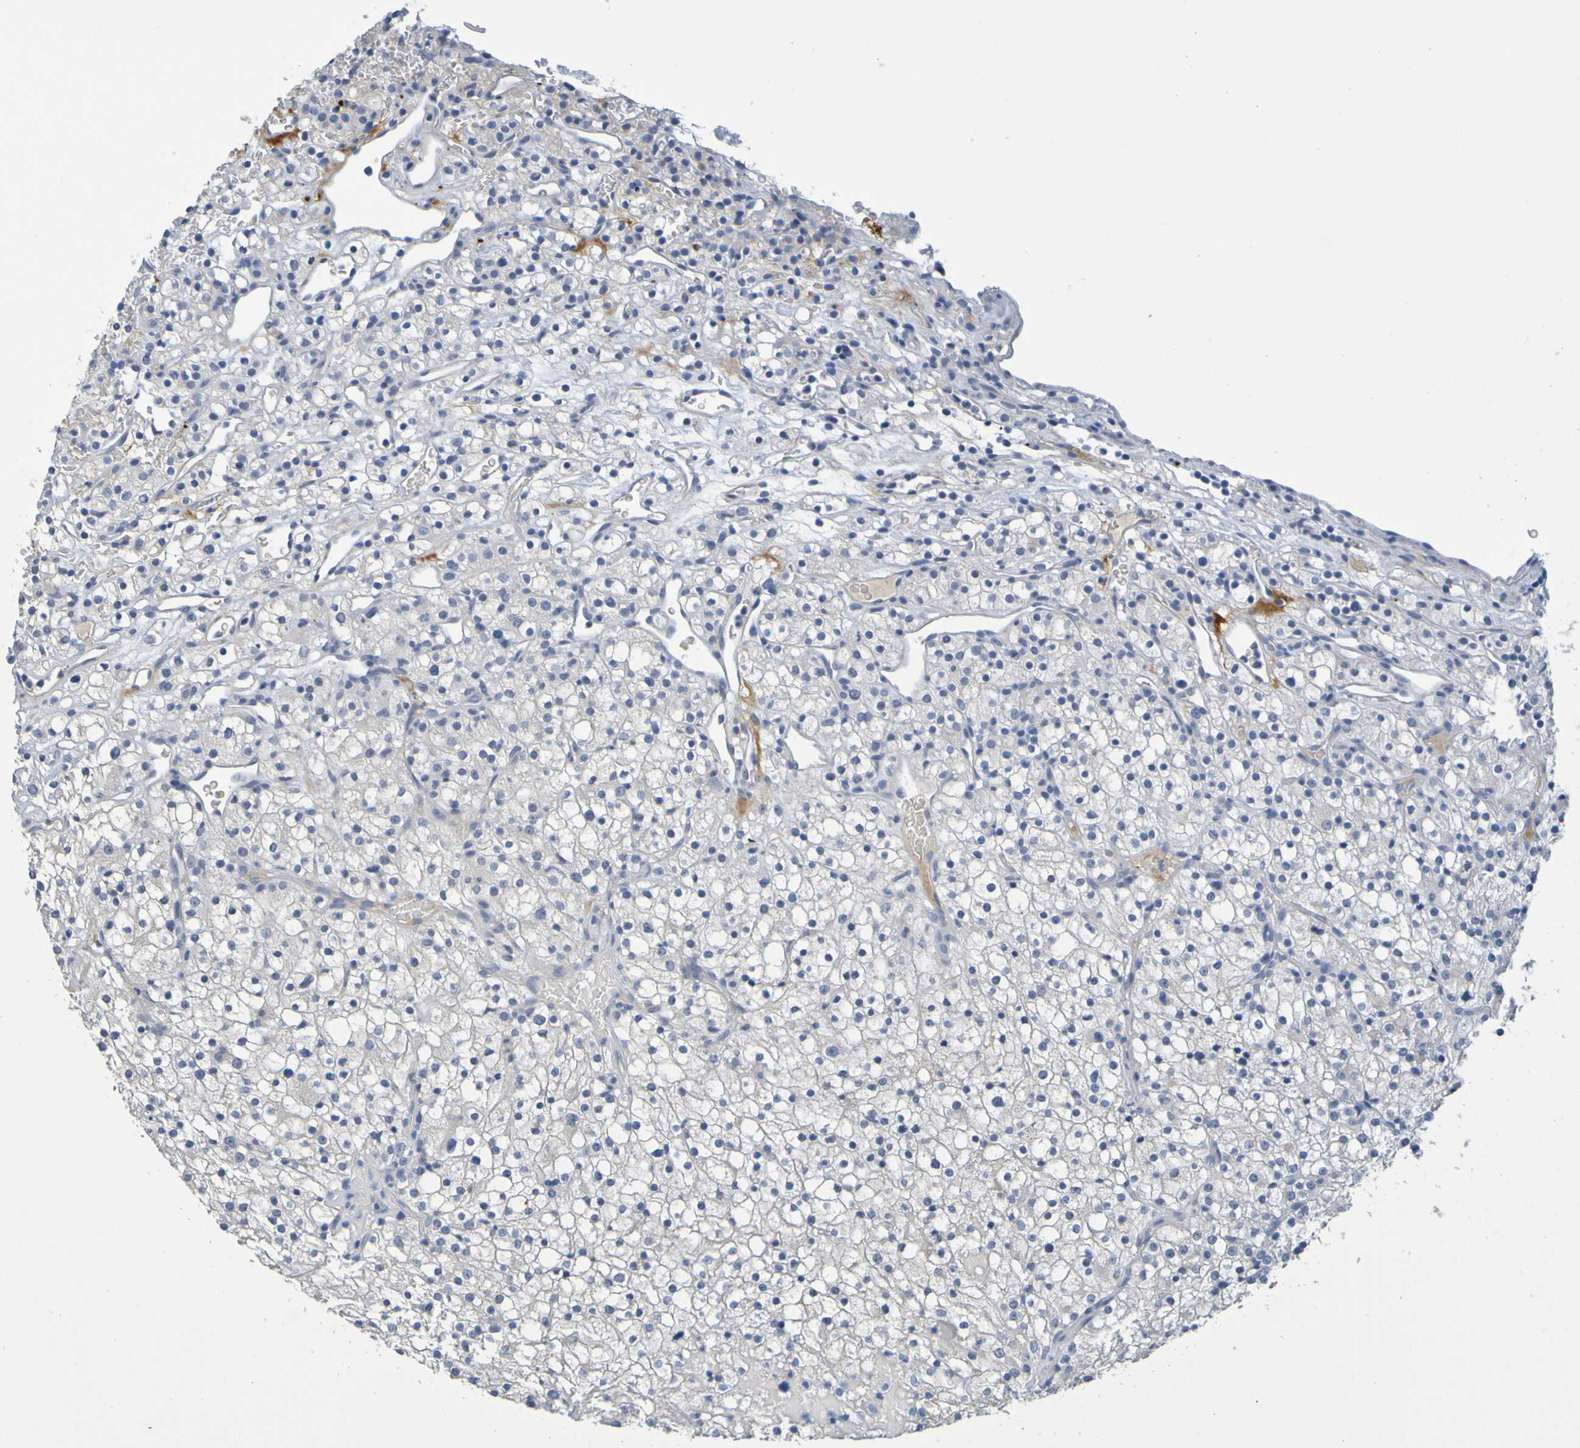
{"staining": {"intensity": "negative", "quantity": "none", "location": "none"}, "tissue": "renal cancer", "cell_type": "Tumor cells", "image_type": "cancer", "snomed": [{"axis": "morphology", "description": "Normal tissue, NOS"}, {"axis": "morphology", "description": "Adenocarcinoma, NOS"}, {"axis": "topography", "description": "Kidney"}], "caption": "DAB immunohistochemical staining of renal cancer (adenocarcinoma) displays no significant expression in tumor cells. (Stains: DAB IHC with hematoxylin counter stain, Microscopy: brightfield microscopy at high magnification).", "gene": "IL10", "patient": {"sex": "female", "age": 72}}